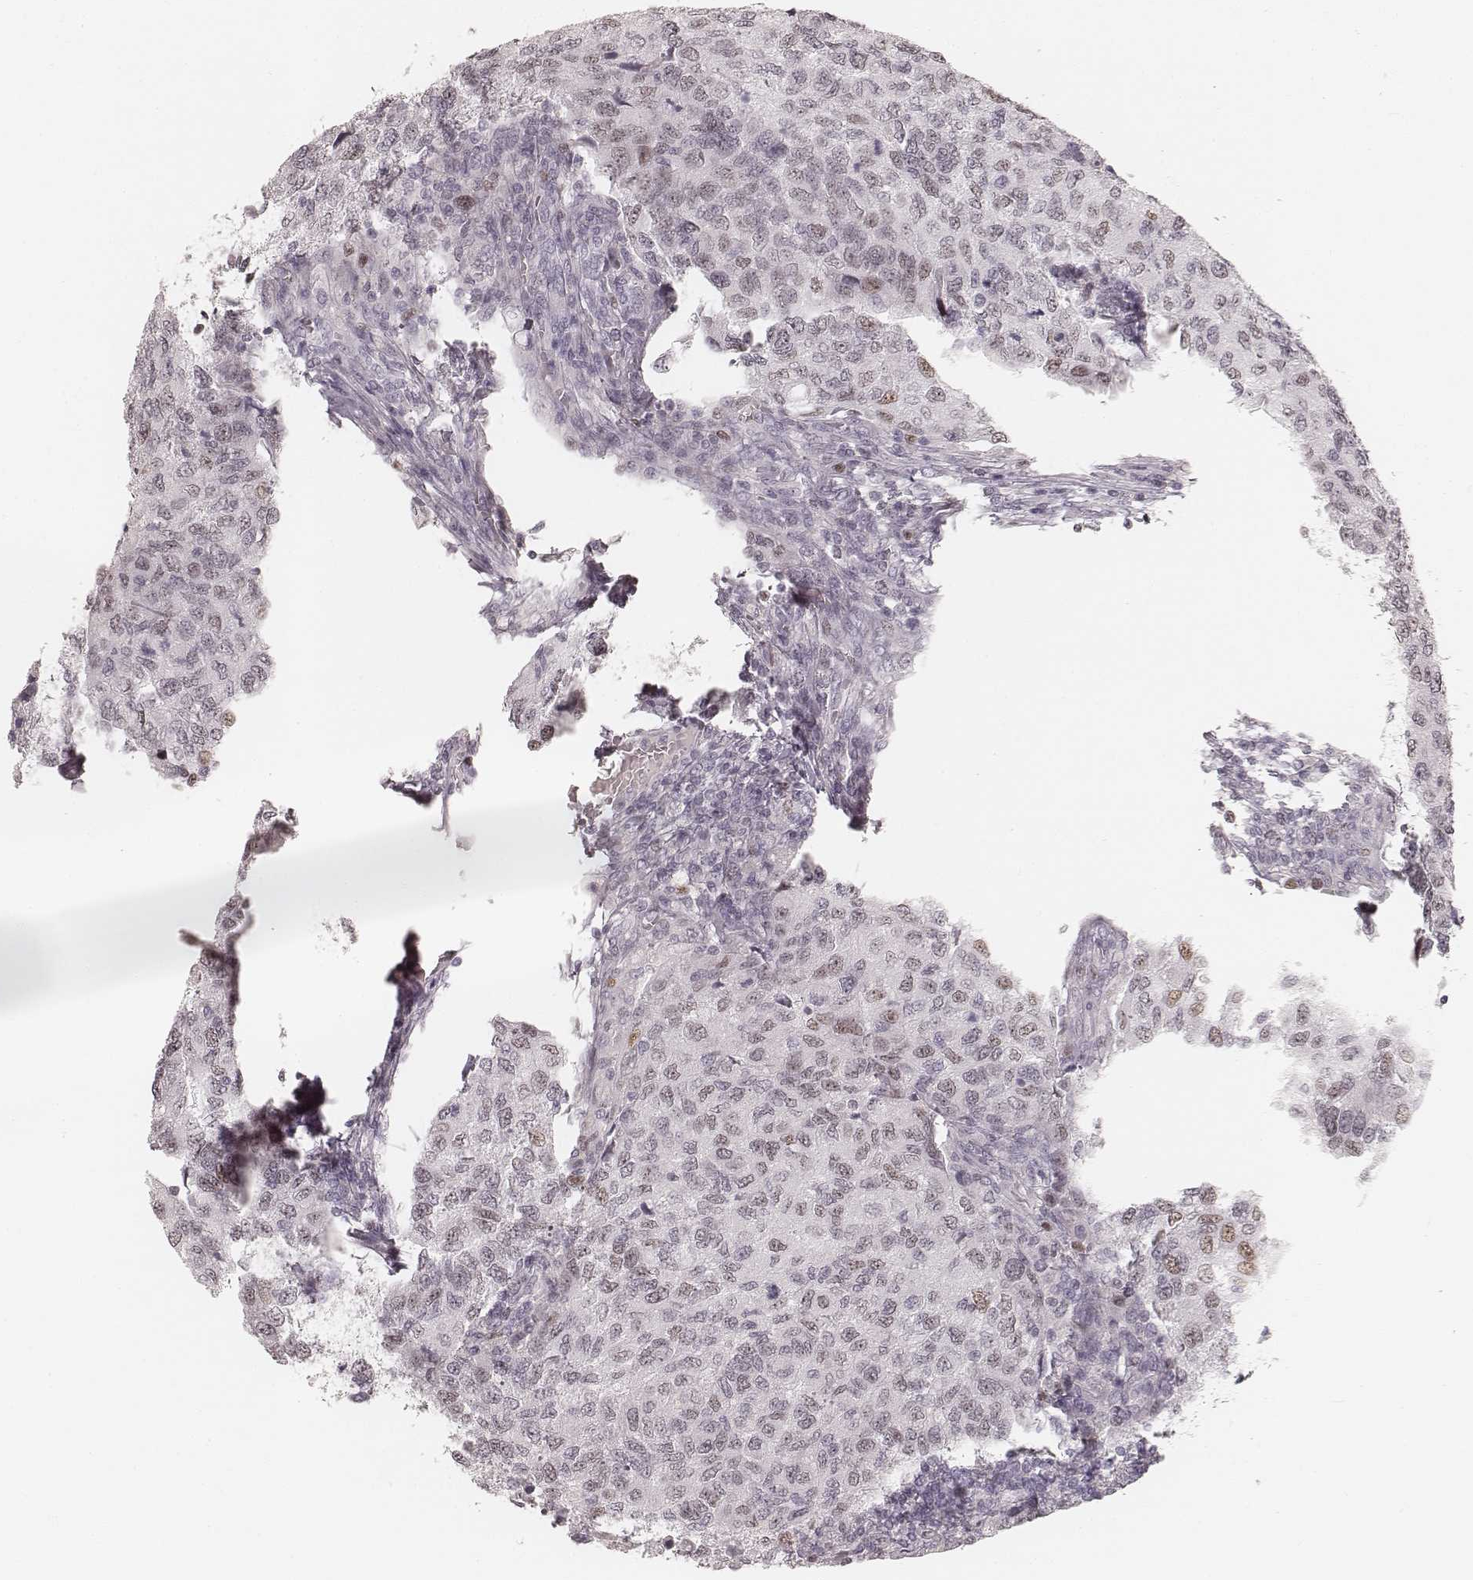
{"staining": {"intensity": "weak", "quantity": "25%-75%", "location": "nuclear"}, "tissue": "urothelial cancer", "cell_type": "Tumor cells", "image_type": "cancer", "snomed": [{"axis": "morphology", "description": "Urothelial carcinoma, High grade"}, {"axis": "topography", "description": "Urinary bladder"}], "caption": "Brown immunohistochemical staining in human urothelial cancer demonstrates weak nuclear positivity in approximately 25%-75% of tumor cells. (DAB = brown stain, brightfield microscopy at high magnification).", "gene": "TEX37", "patient": {"sex": "female", "age": 78}}